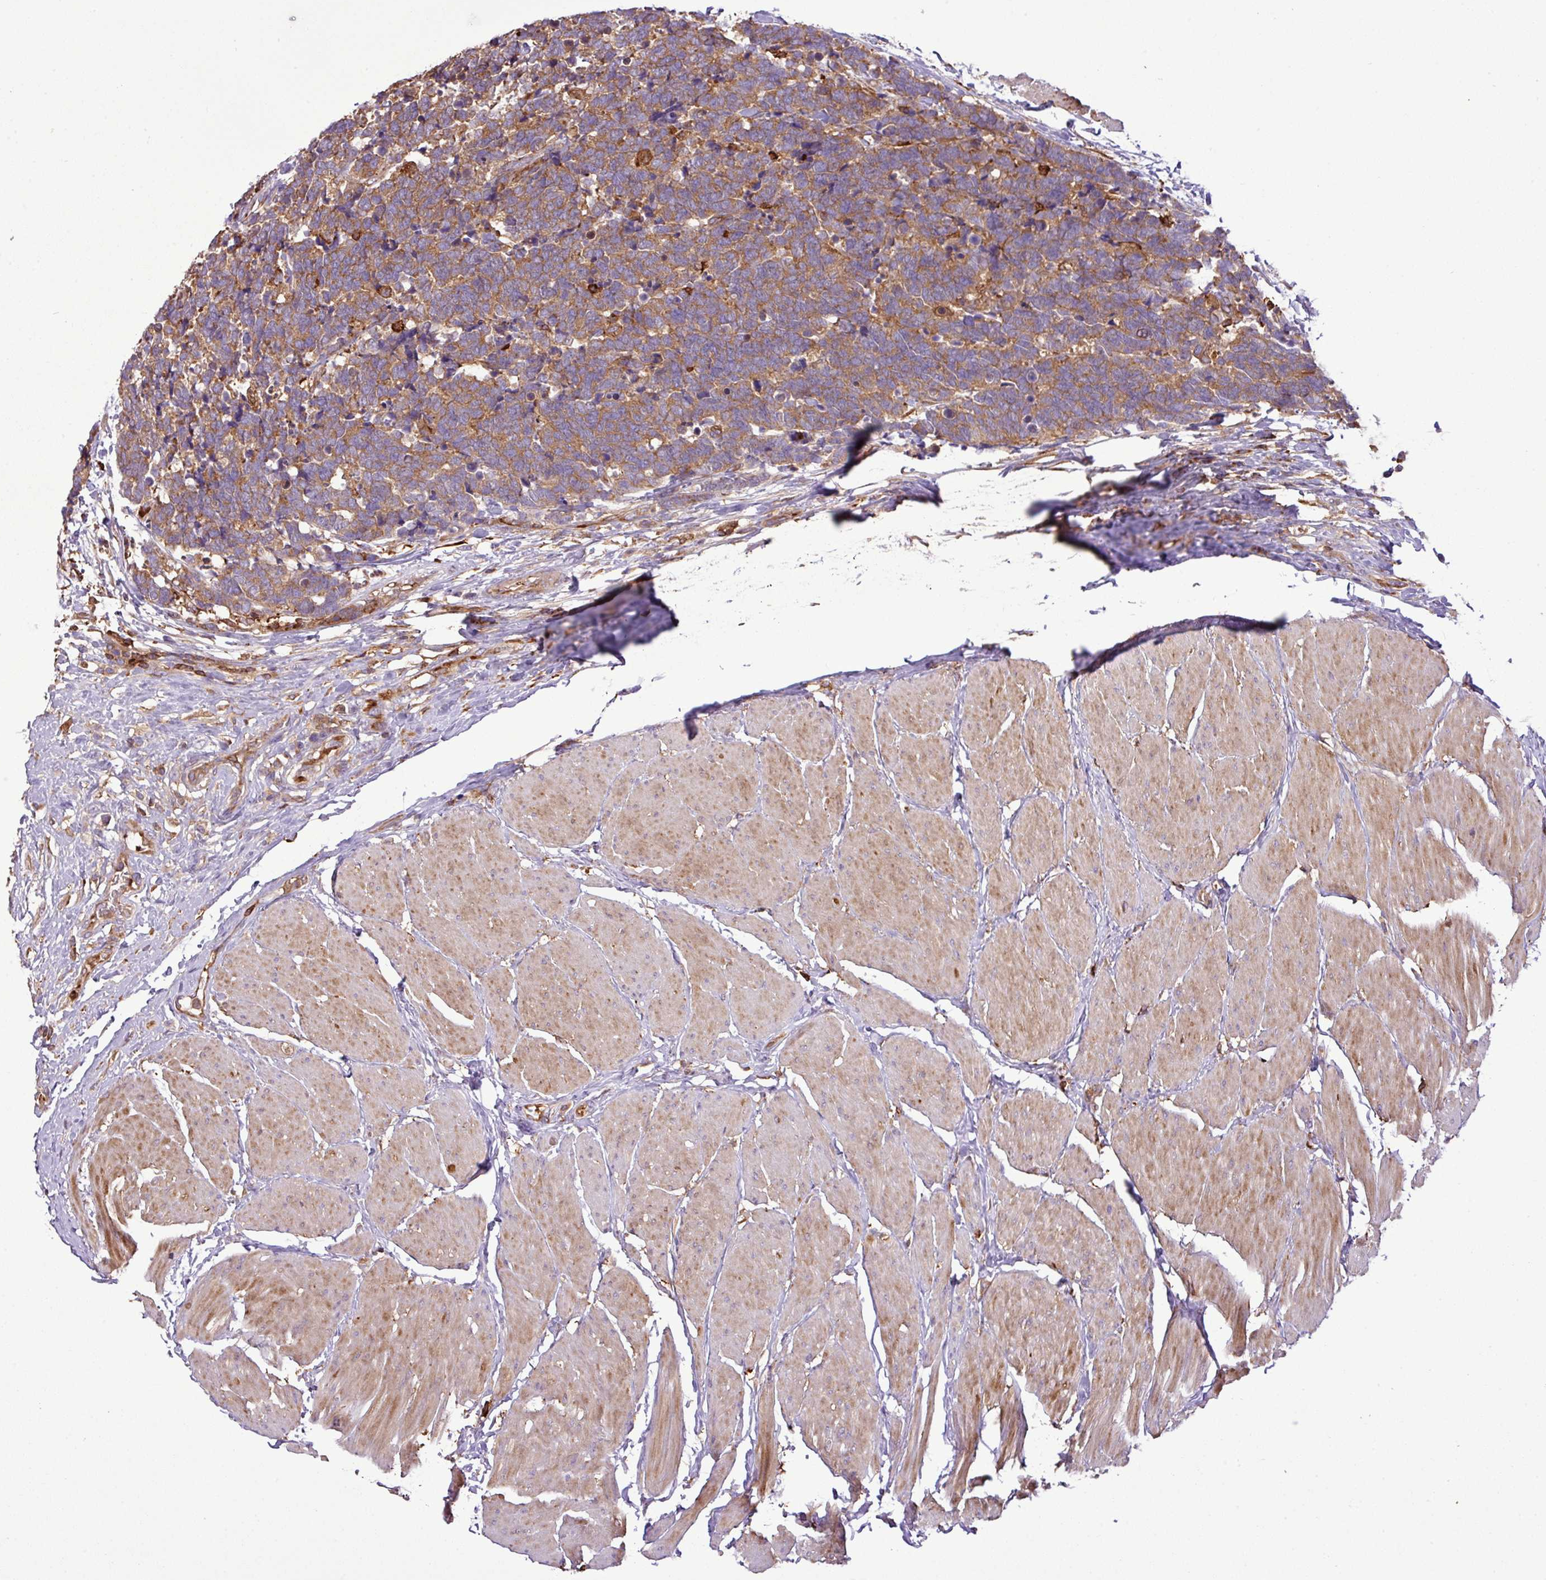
{"staining": {"intensity": "moderate", "quantity": ">75%", "location": "cytoplasmic/membranous"}, "tissue": "carcinoid", "cell_type": "Tumor cells", "image_type": "cancer", "snomed": [{"axis": "morphology", "description": "Carcinoma, NOS"}, {"axis": "morphology", "description": "Carcinoid, malignant, NOS"}, {"axis": "topography", "description": "Urinary bladder"}], "caption": "A medium amount of moderate cytoplasmic/membranous expression is seen in about >75% of tumor cells in malignant carcinoid tissue. (DAB = brown stain, brightfield microscopy at high magnification).", "gene": "PGAP6", "patient": {"sex": "male", "age": 57}}